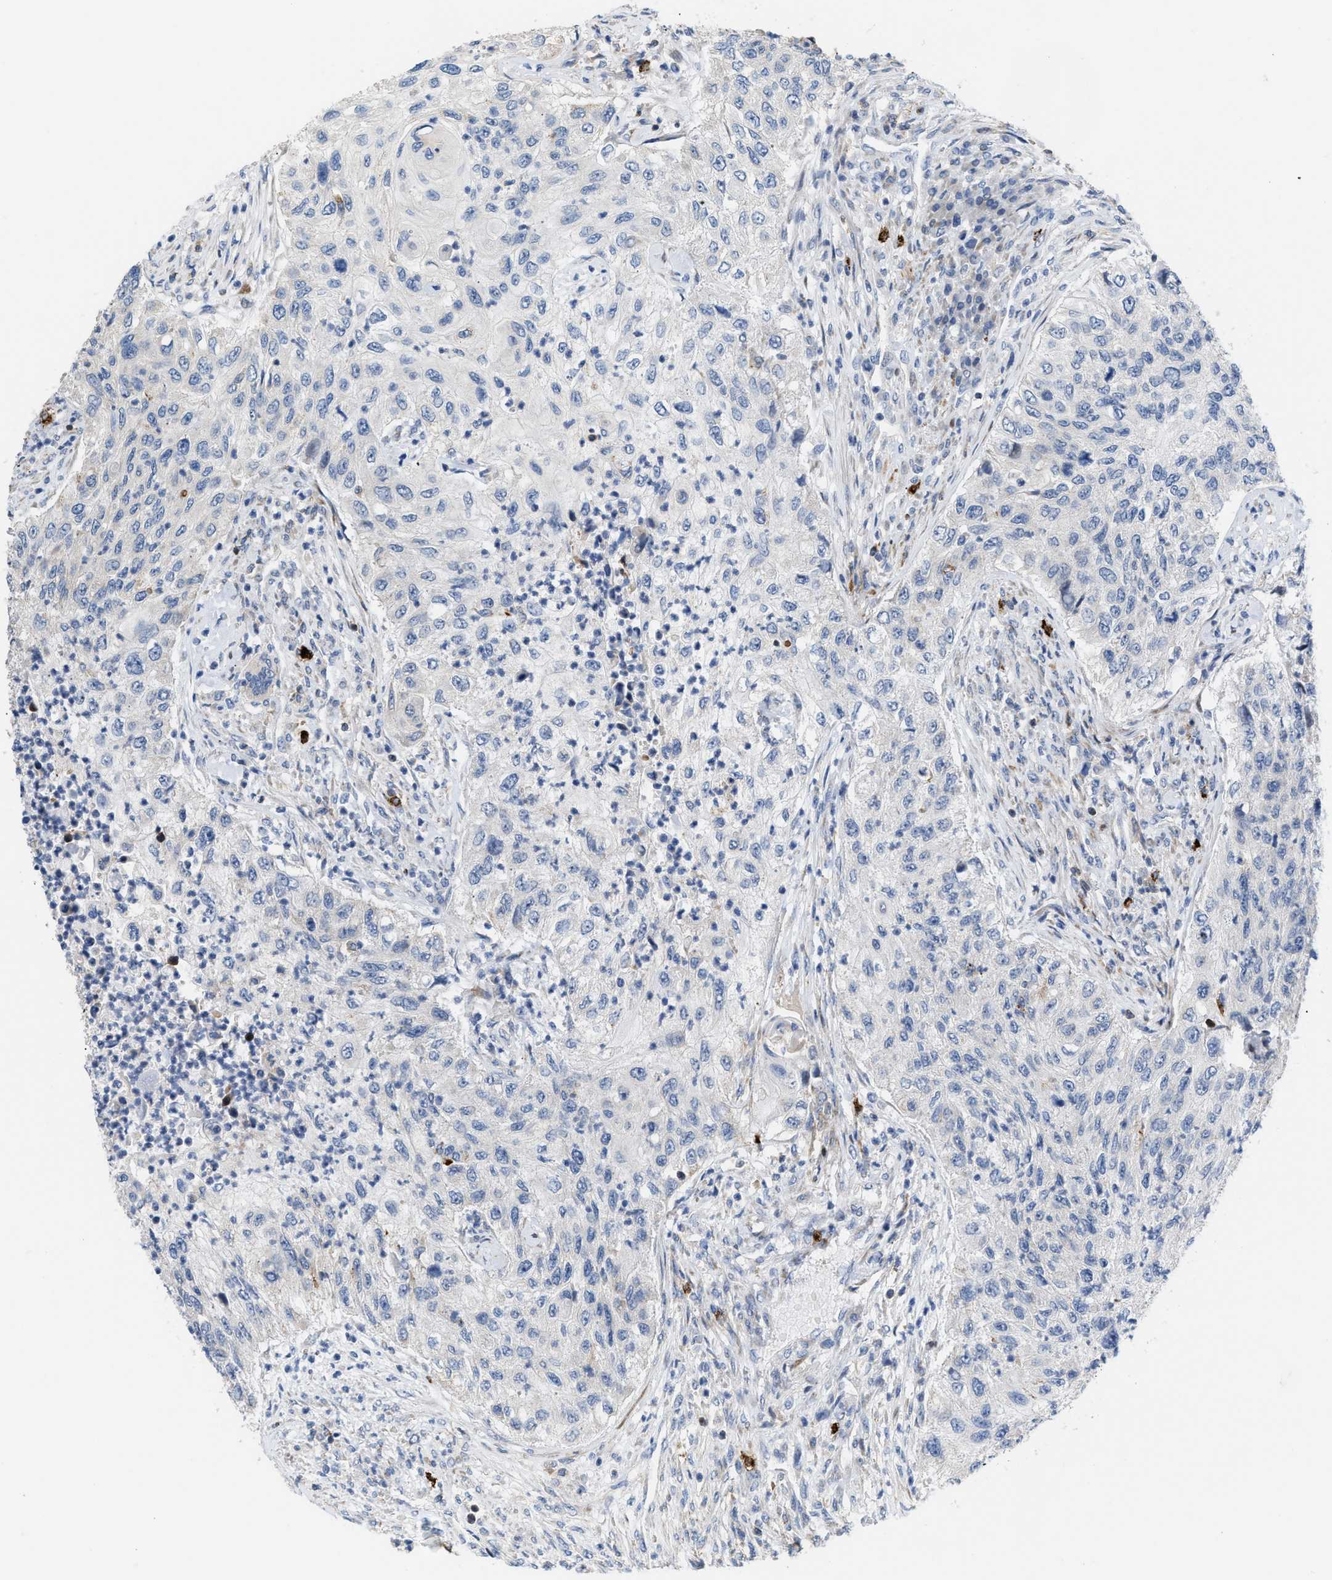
{"staining": {"intensity": "negative", "quantity": "none", "location": "none"}, "tissue": "urothelial cancer", "cell_type": "Tumor cells", "image_type": "cancer", "snomed": [{"axis": "morphology", "description": "Urothelial carcinoma, High grade"}, {"axis": "topography", "description": "Urinary bladder"}], "caption": "IHC image of neoplastic tissue: human high-grade urothelial carcinoma stained with DAB displays no significant protein staining in tumor cells.", "gene": "ATP9A", "patient": {"sex": "female", "age": 60}}